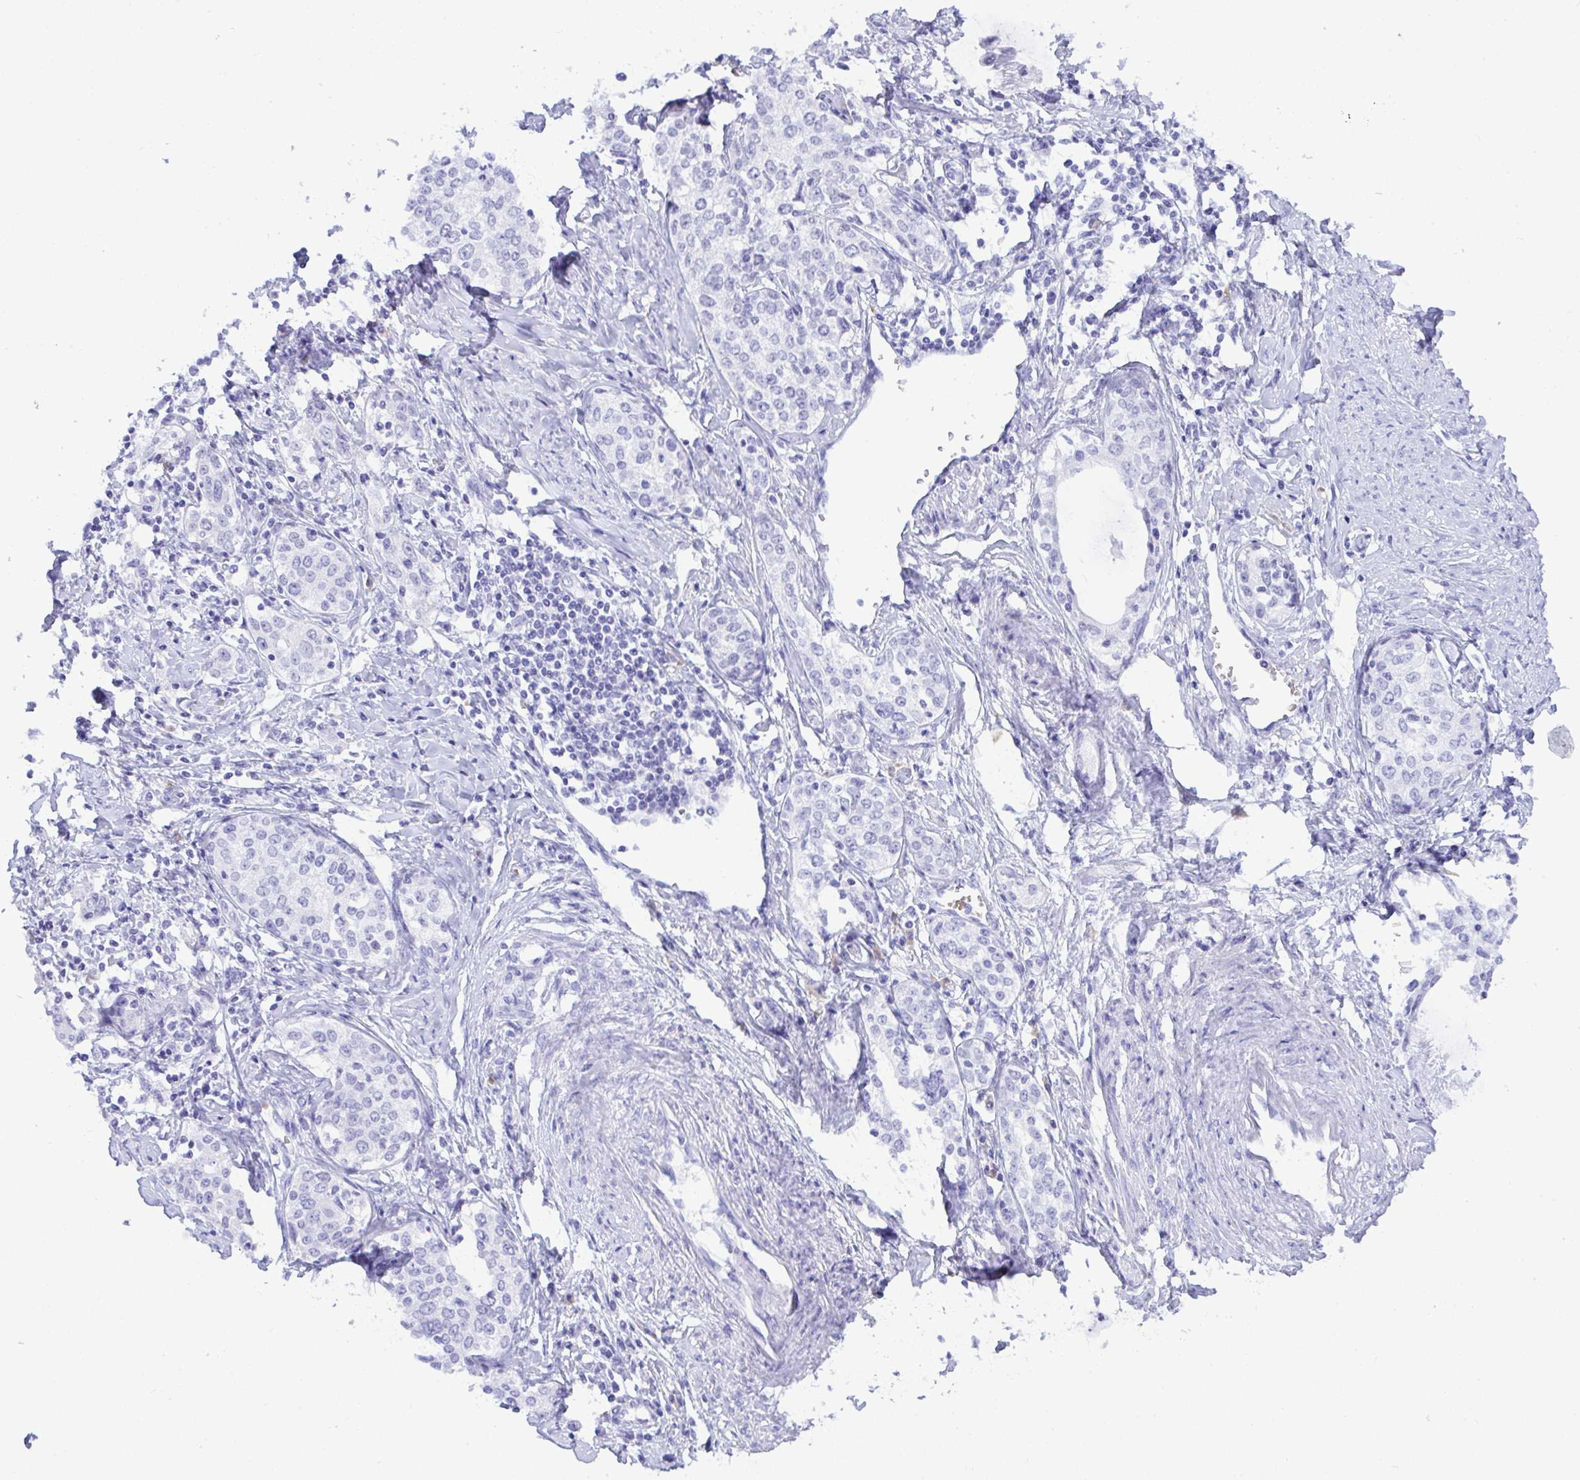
{"staining": {"intensity": "negative", "quantity": "none", "location": "none"}, "tissue": "cervical cancer", "cell_type": "Tumor cells", "image_type": "cancer", "snomed": [{"axis": "morphology", "description": "Squamous cell carcinoma, NOS"}, {"axis": "morphology", "description": "Adenocarcinoma, NOS"}, {"axis": "topography", "description": "Cervix"}], "caption": "An IHC micrograph of cervical cancer (adenocarcinoma) is shown. There is no staining in tumor cells of cervical cancer (adenocarcinoma).", "gene": "SEL1L2", "patient": {"sex": "female", "age": 52}}